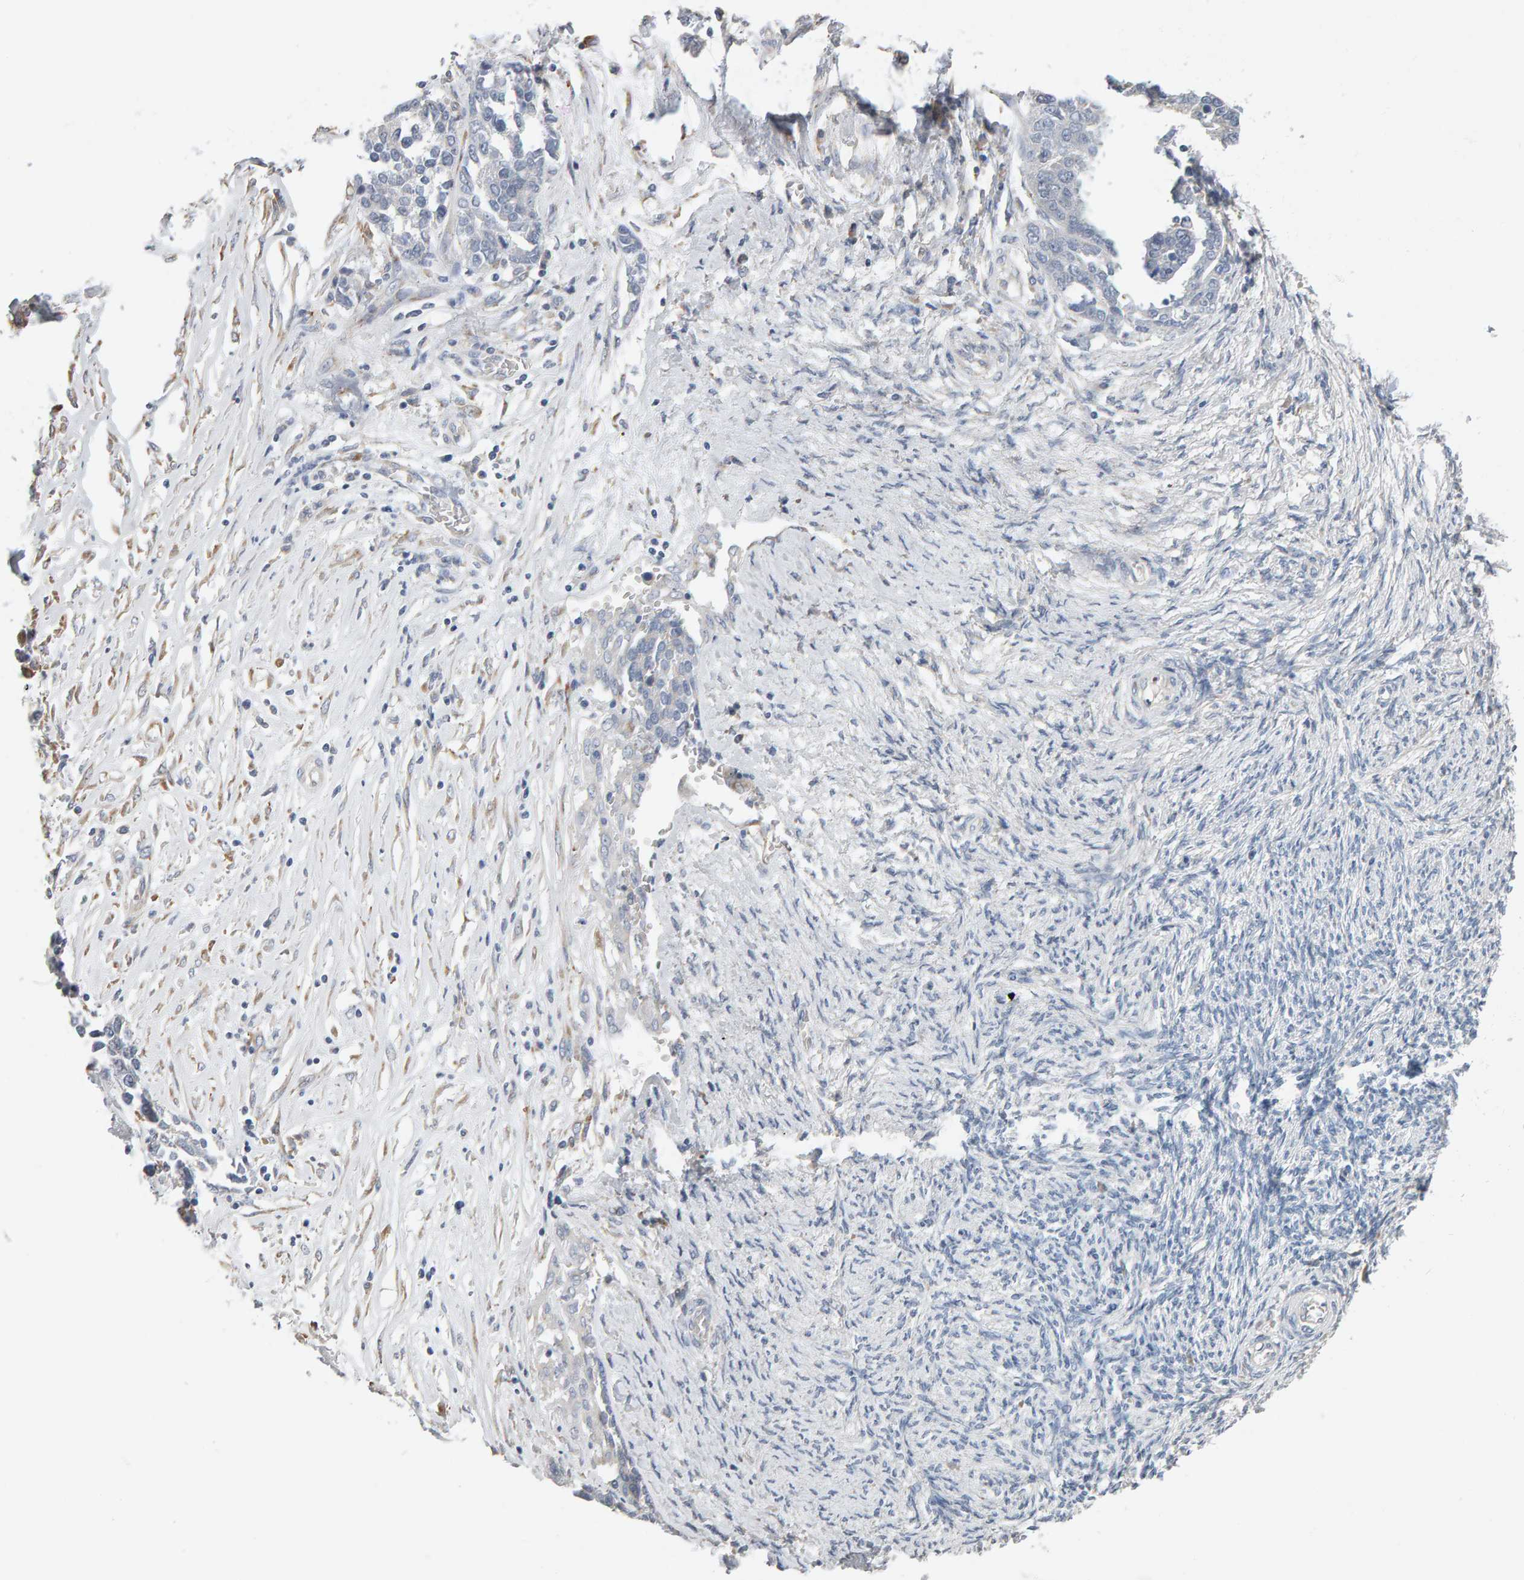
{"staining": {"intensity": "negative", "quantity": "none", "location": "none"}, "tissue": "ovarian cancer", "cell_type": "Tumor cells", "image_type": "cancer", "snomed": [{"axis": "morphology", "description": "Cystadenocarcinoma, serous, NOS"}, {"axis": "topography", "description": "Ovary"}], "caption": "Immunohistochemical staining of human ovarian cancer reveals no significant staining in tumor cells.", "gene": "ADHFE1", "patient": {"sex": "female", "age": 44}}